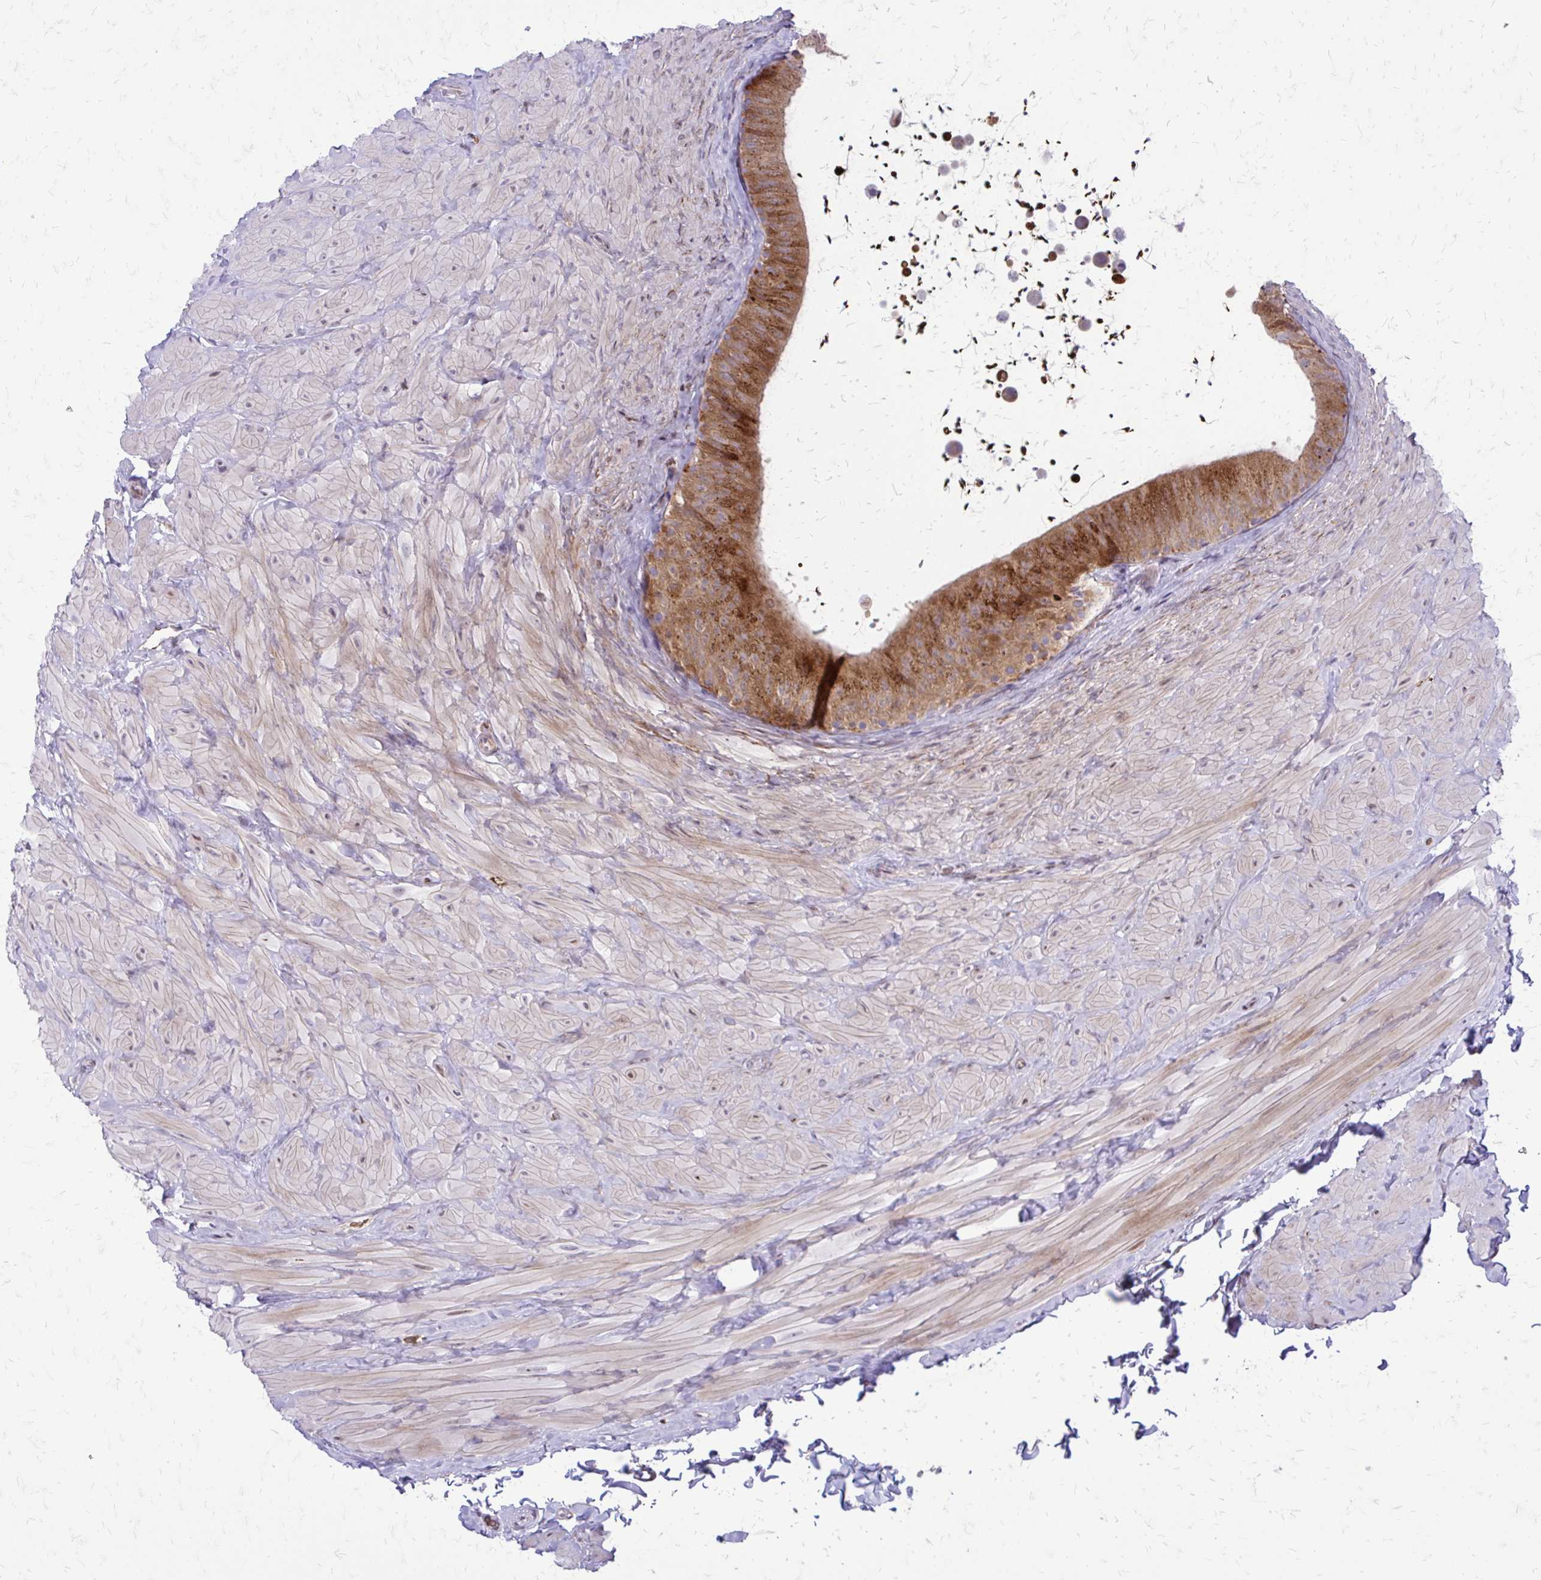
{"staining": {"intensity": "strong", "quantity": ">75%", "location": "cytoplasmic/membranous"}, "tissue": "epididymis", "cell_type": "Glandular cells", "image_type": "normal", "snomed": [{"axis": "morphology", "description": "Normal tissue, NOS"}, {"axis": "topography", "description": "Epididymis, spermatic cord, NOS"}, {"axis": "topography", "description": "Epididymis"}], "caption": "Human epididymis stained with a brown dye exhibits strong cytoplasmic/membranous positive expression in approximately >75% of glandular cells.", "gene": "FUNDC2", "patient": {"sex": "male", "age": 31}}